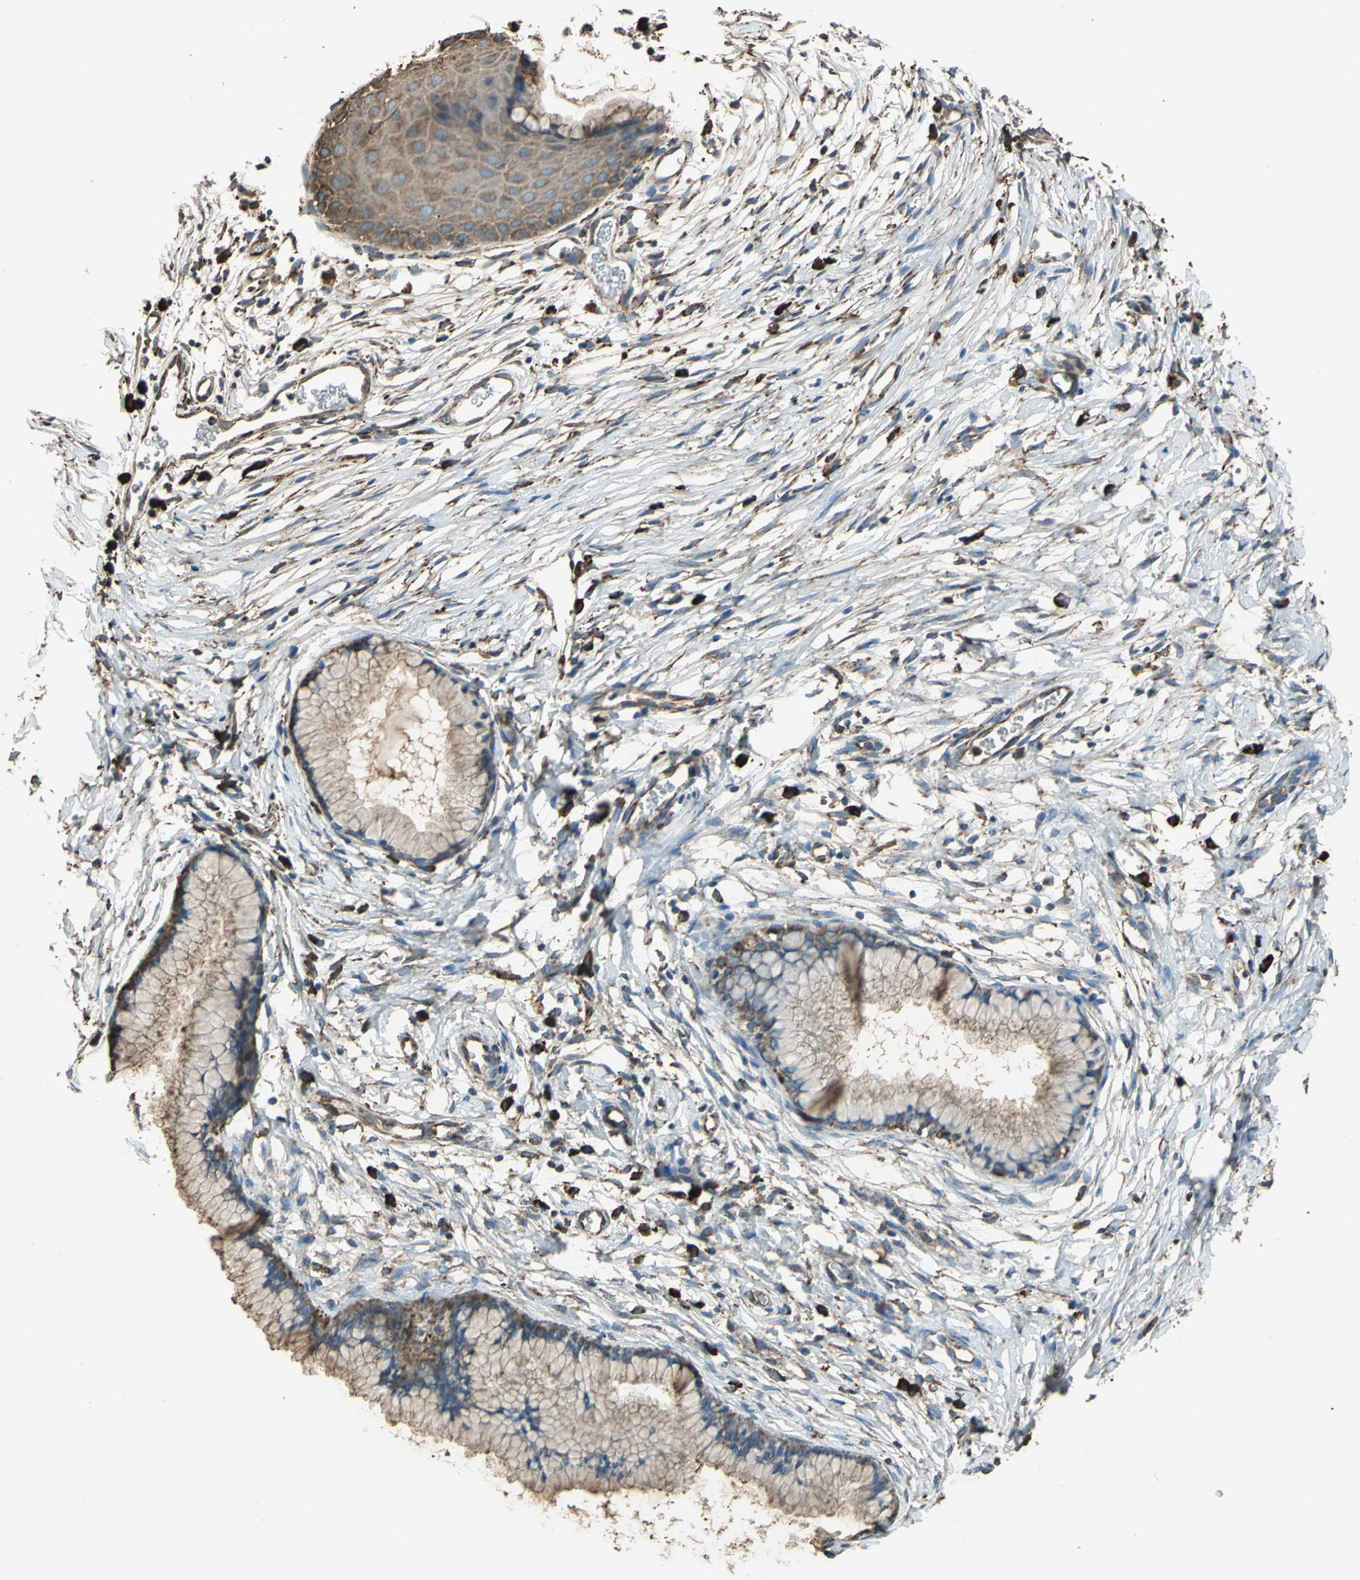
{"staining": {"intensity": "moderate", "quantity": ">75%", "location": "cytoplasmic/membranous"}, "tissue": "cervix", "cell_type": "Glandular cells", "image_type": "normal", "snomed": [{"axis": "morphology", "description": "Normal tissue, NOS"}, {"axis": "topography", "description": "Cervix"}], "caption": "Immunohistochemical staining of unremarkable cervix exhibits >75% levels of moderate cytoplasmic/membranous protein expression in approximately >75% of glandular cells.", "gene": "GPANK1", "patient": {"sex": "female", "age": 39}}